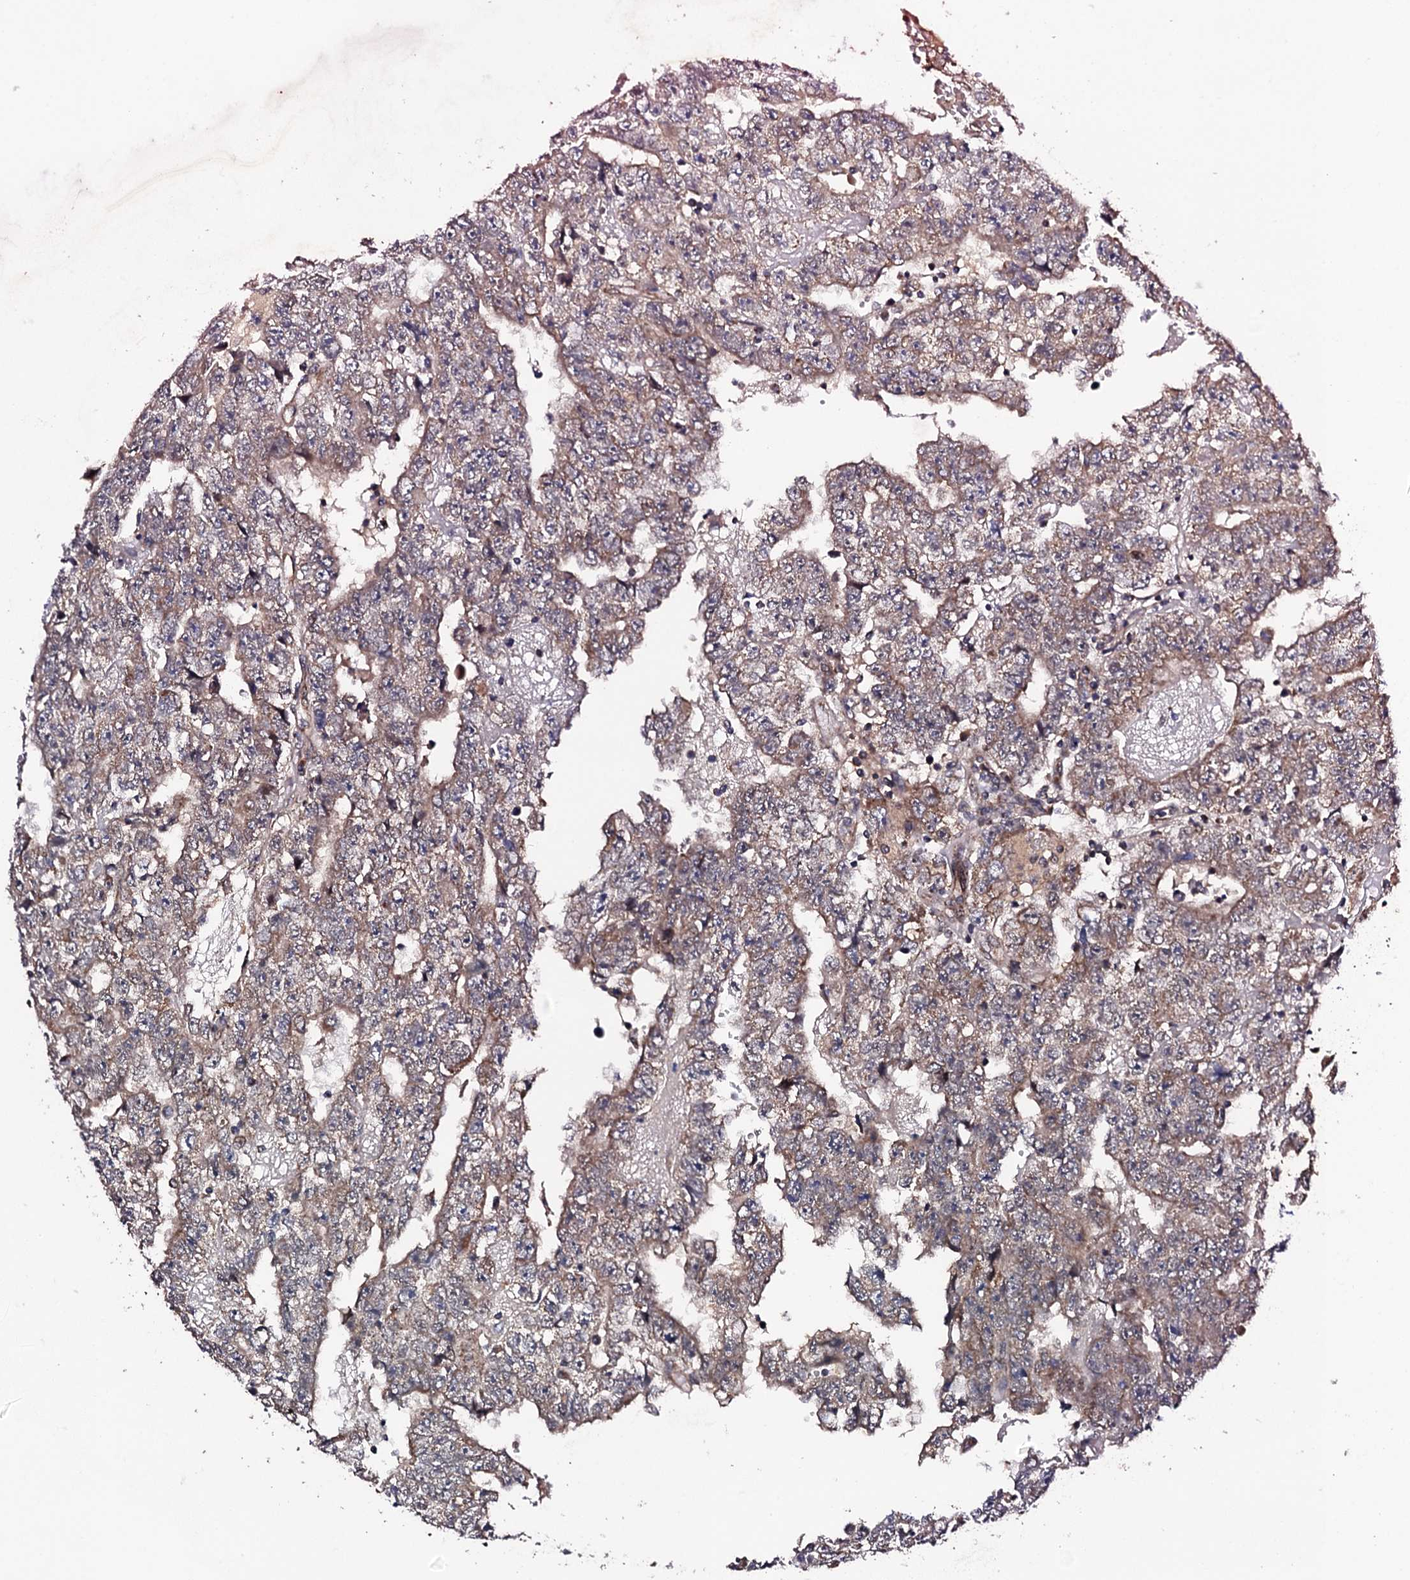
{"staining": {"intensity": "weak", "quantity": ">75%", "location": "cytoplasmic/membranous"}, "tissue": "testis cancer", "cell_type": "Tumor cells", "image_type": "cancer", "snomed": [{"axis": "morphology", "description": "Carcinoma, Embryonal, NOS"}, {"axis": "topography", "description": "Testis"}], "caption": "Immunohistochemistry (DAB (3,3'-diaminobenzidine)) staining of human embryonal carcinoma (testis) displays weak cytoplasmic/membranous protein positivity in about >75% of tumor cells.", "gene": "MTIF3", "patient": {"sex": "male", "age": 25}}